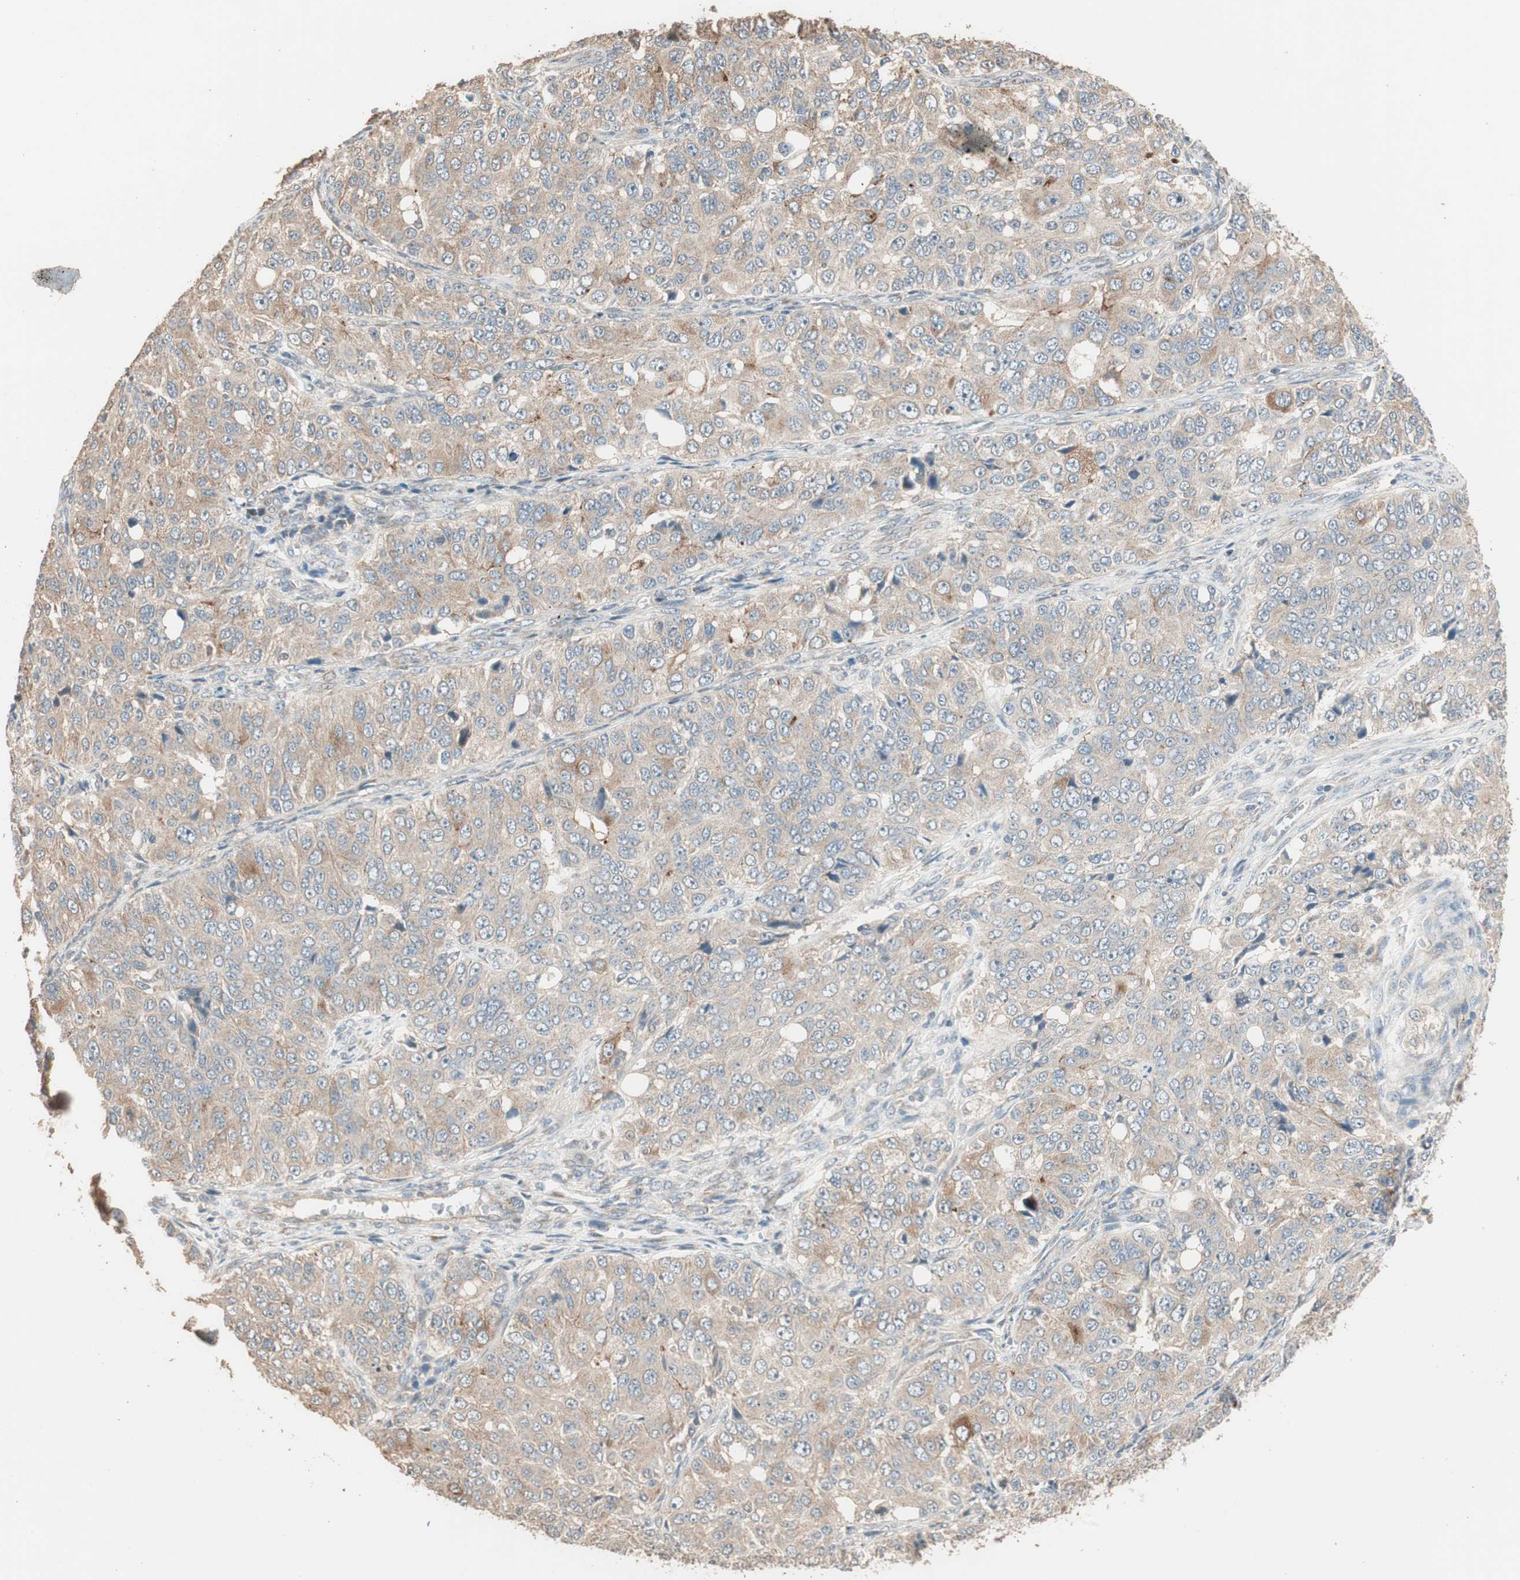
{"staining": {"intensity": "moderate", "quantity": ">75%", "location": "cytoplasmic/membranous"}, "tissue": "ovarian cancer", "cell_type": "Tumor cells", "image_type": "cancer", "snomed": [{"axis": "morphology", "description": "Carcinoma, endometroid"}, {"axis": "topography", "description": "Ovary"}], "caption": "Tumor cells demonstrate moderate cytoplasmic/membranous expression in approximately >75% of cells in ovarian cancer.", "gene": "RARRES1", "patient": {"sex": "female", "age": 51}}